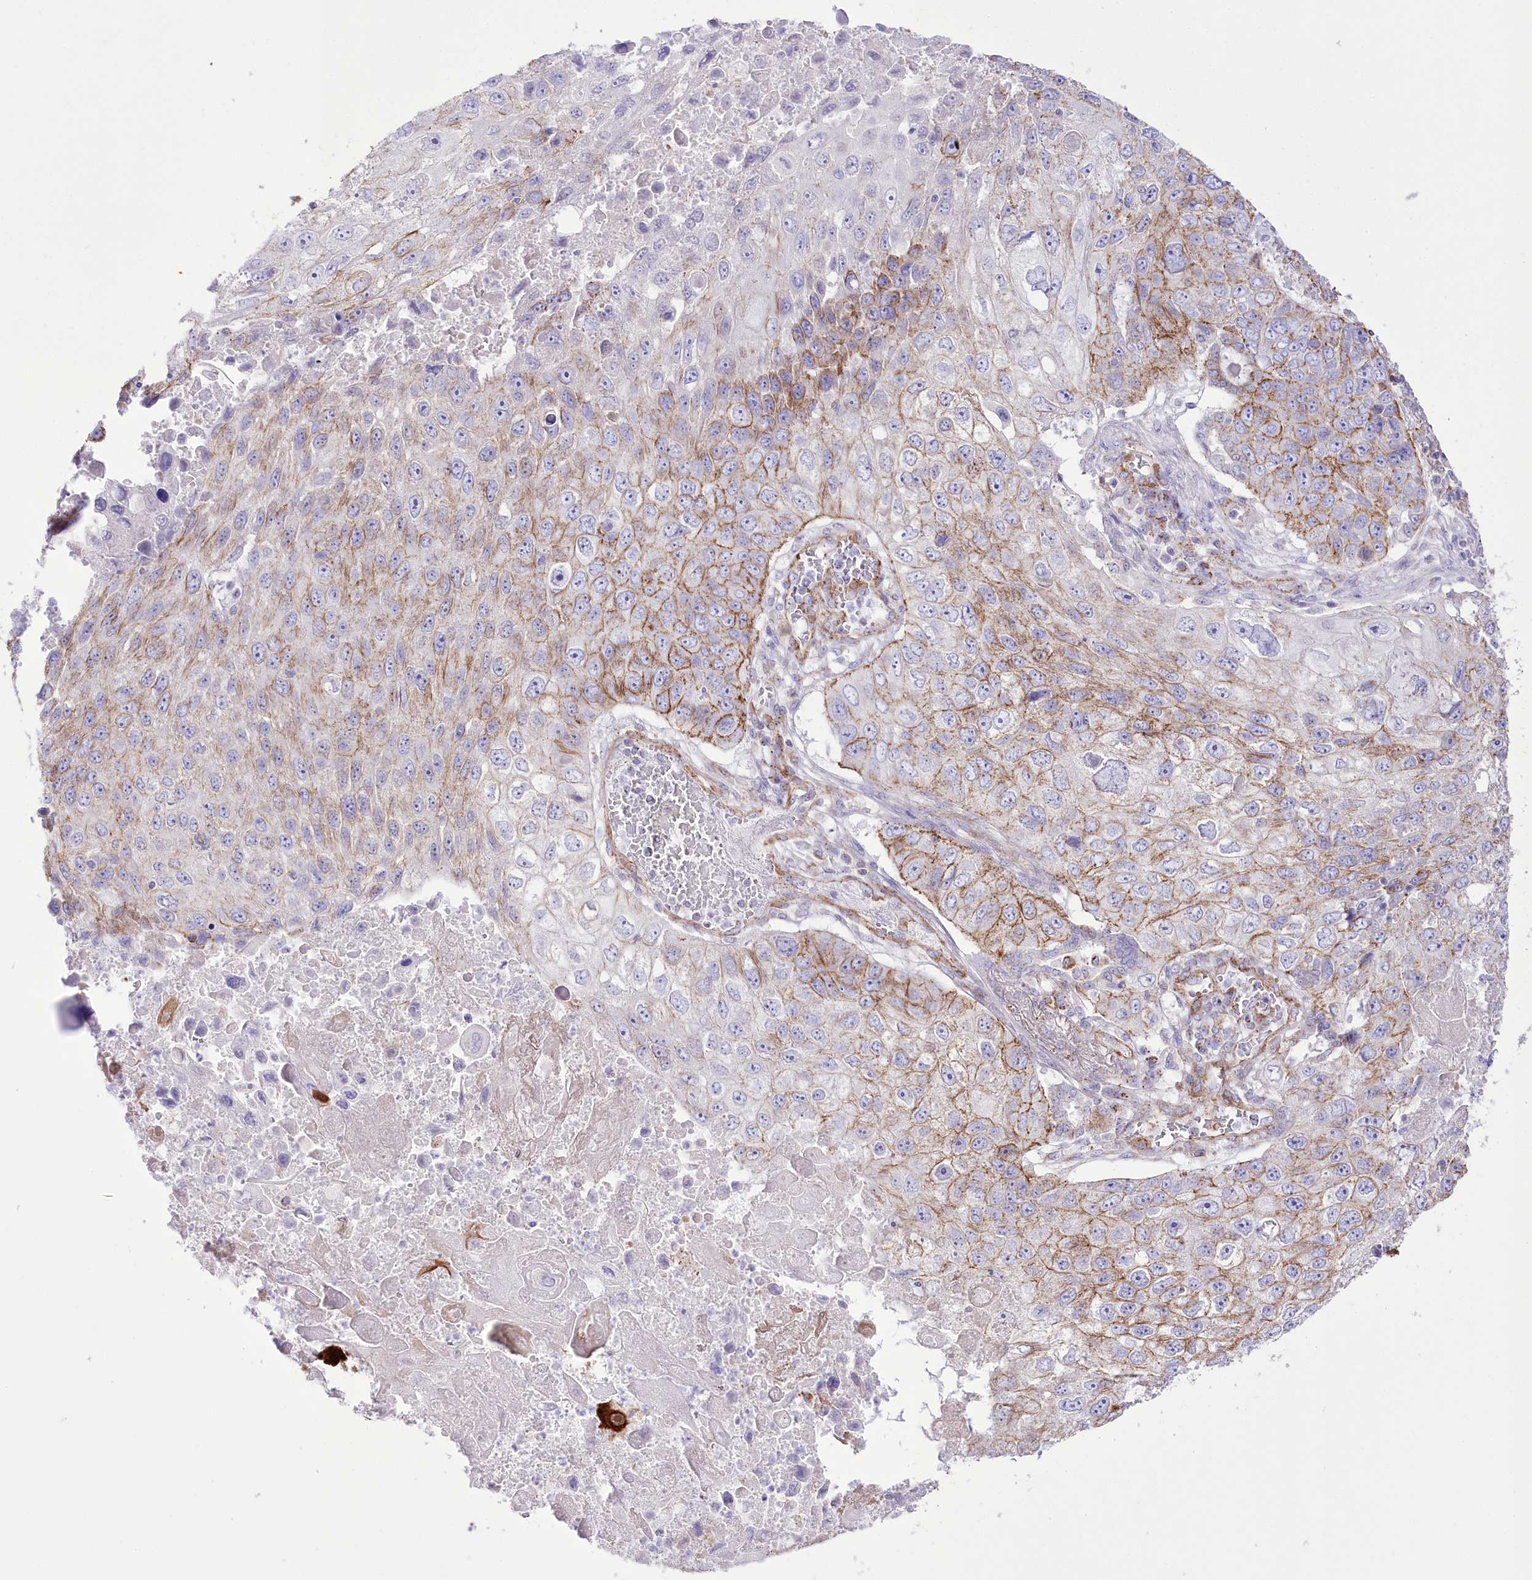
{"staining": {"intensity": "moderate", "quantity": "25%-75%", "location": "cytoplasmic/membranous"}, "tissue": "lung cancer", "cell_type": "Tumor cells", "image_type": "cancer", "snomed": [{"axis": "morphology", "description": "Squamous cell carcinoma, NOS"}, {"axis": "topography", "description": "Lung"}], "caption": "This photomicrograph reveals IHC staining of lung cancer, with medium moderate cytoplasmic/membranous positivity in approximately 25%-75% of tumor cells.", "gene": "FAM216A", "patient": {"sex": "male", "age": 61}}